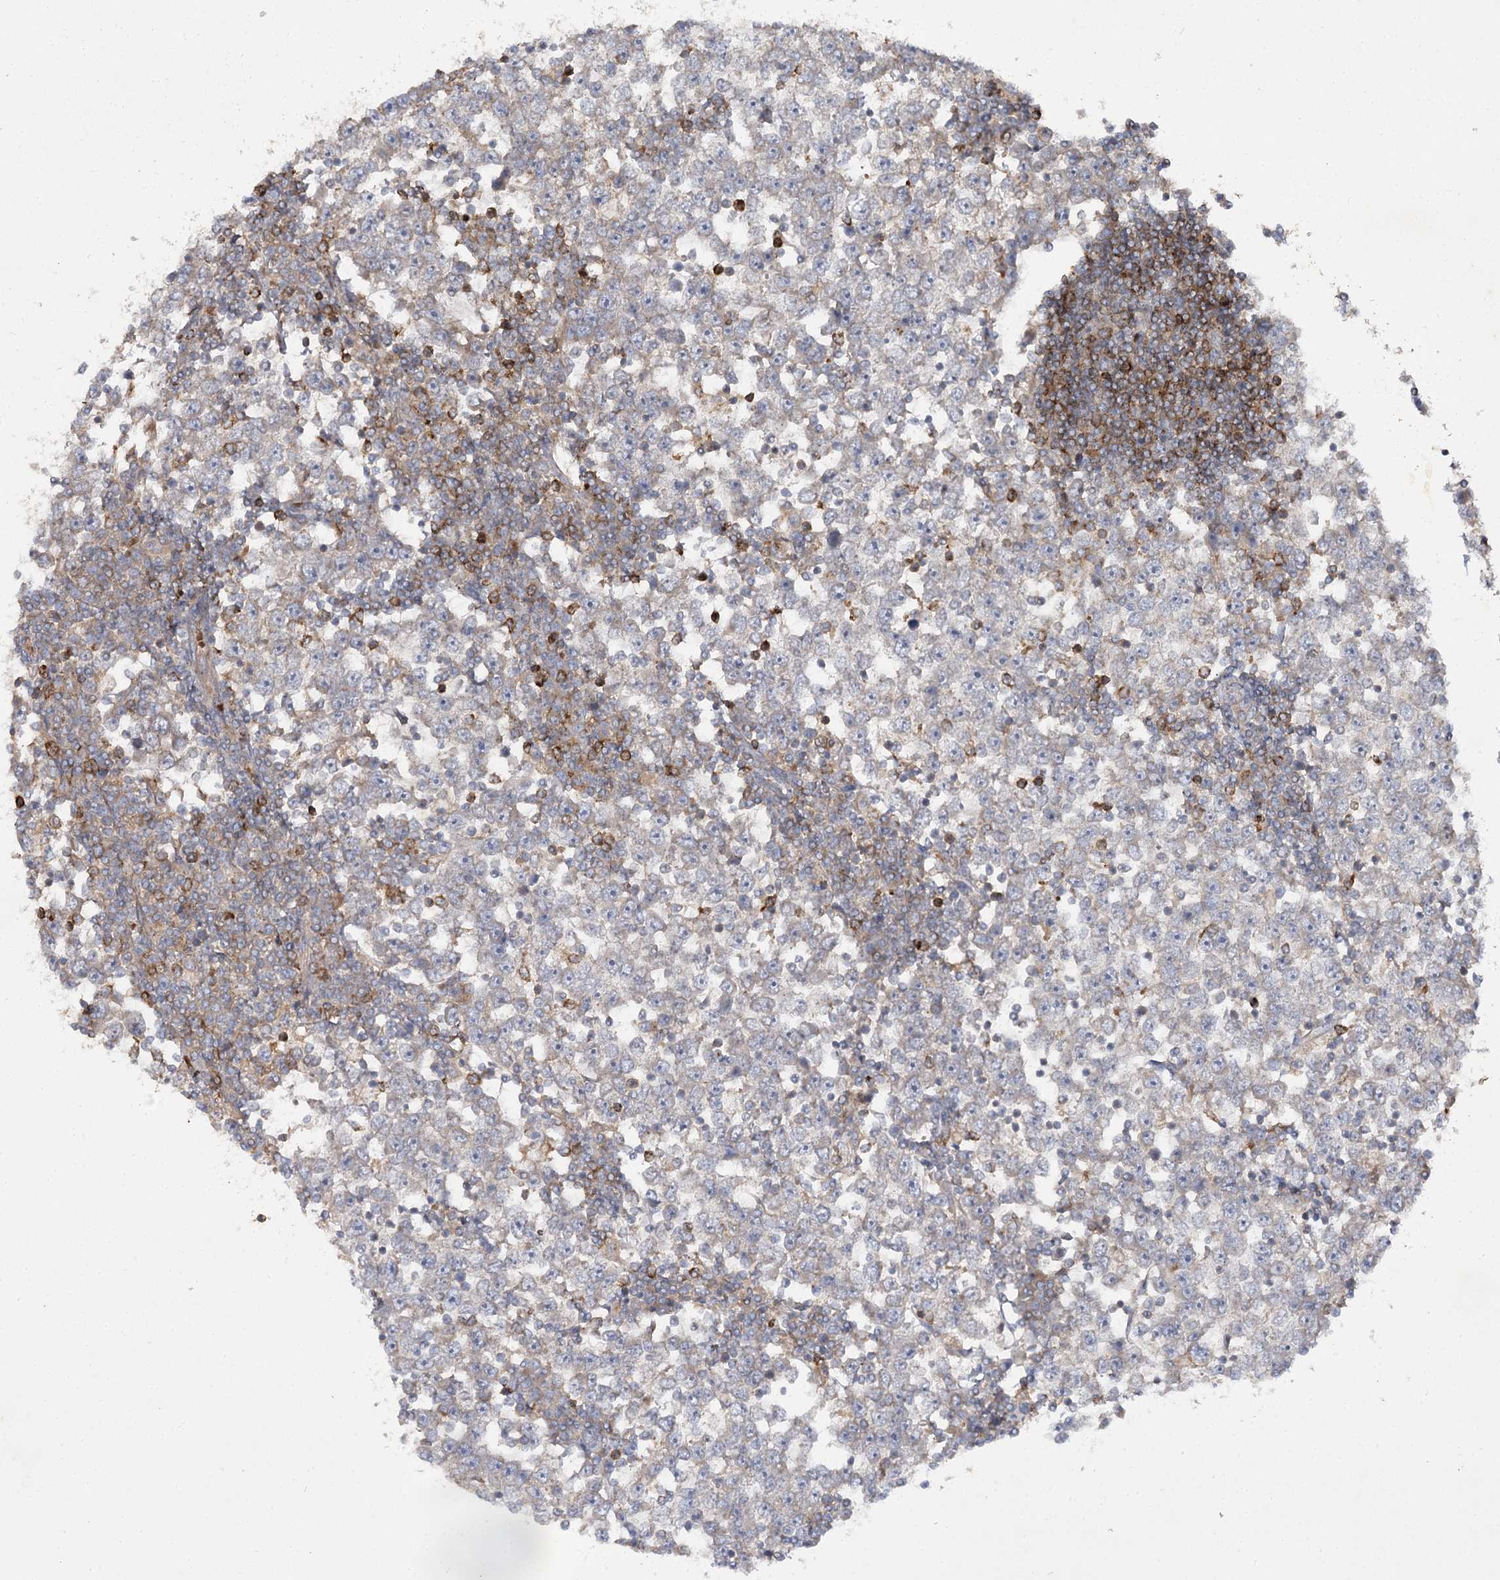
{"staining": {"intensity": "weak", "quantity": "<25%", "location": "cytoplasmic/membranous"}, "tissue": "testis cancer", "cell_type": "Tumor cells", "image_type": "cancer", "snomed": [{"axis": "morphology", "description": "Seminoma, NOS"}, {"axis": "topography", "description": "Testis"}], "caption": "High power microscopy micrograph of an immunohistochemistry photomicrograph of testis cancer (seminoma), revealing no significant staining in tumor cells.", "gene": "KIAA0825", "patient": {"sex": "male", "age": 65}}